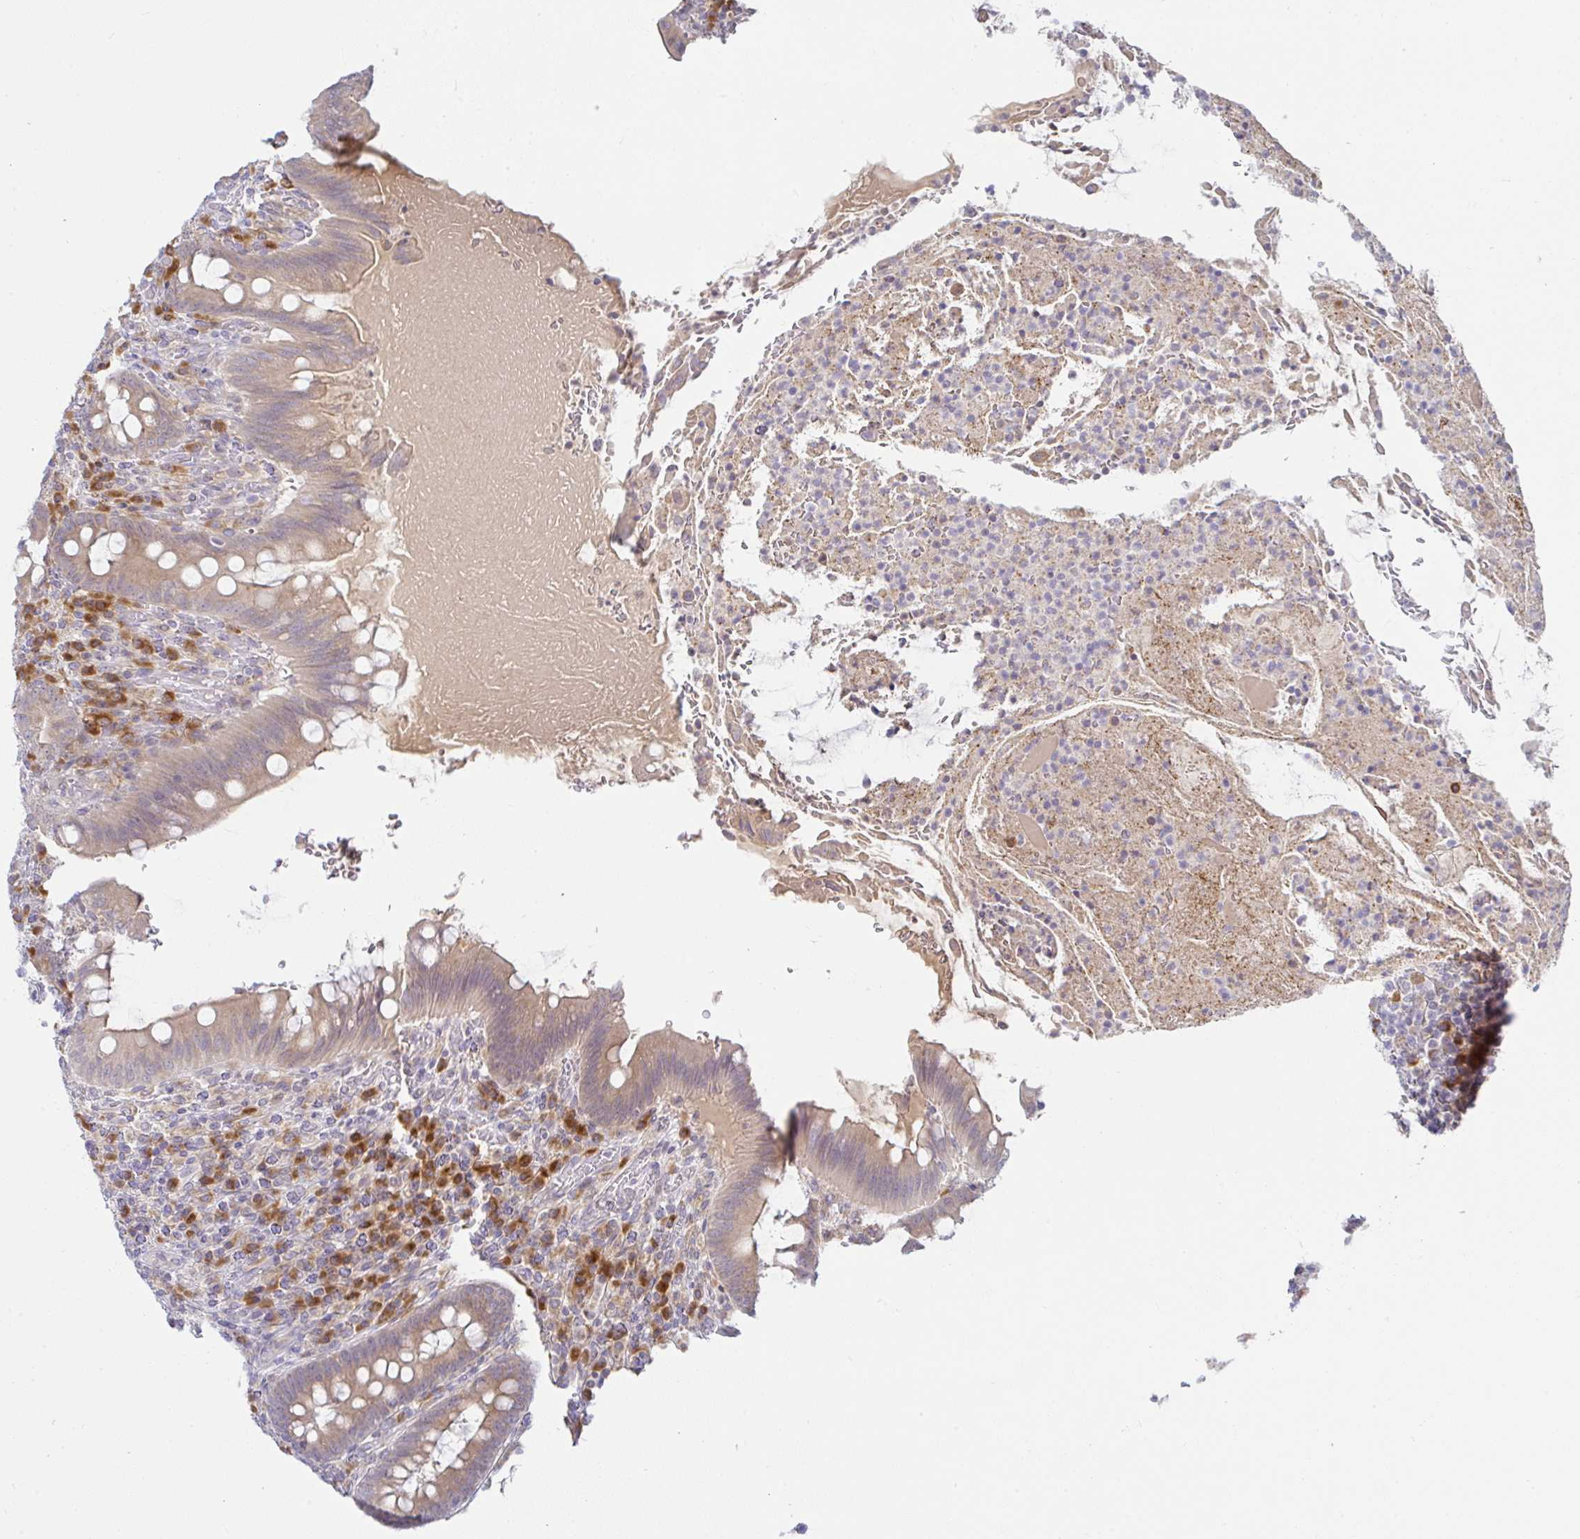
{"staining": {"intensity": "weak", "quantity": ">75%", "location": "cytoplasmic/membranous"}, "tissue": "appendix", "cell_type": "Glandular cells", "image_type": "normal", "snomed": [{"axis": "morphology", "description": "Normal tissue, NOS"}, {"axis": "topography", "description": "Appendix"}], "caption": "High-magnification brightfield microscopy of normal appendix stained with DAB (3,3'-diaminobenzidine) (brown) and counterstained with hematoxylin (blue). glandular cells exhibit weak cytoplasmic/membranous expression is identified in approximately>75% of cells.", "gene": "DERL2", "patient": {"sex": "female", "age": 43}}